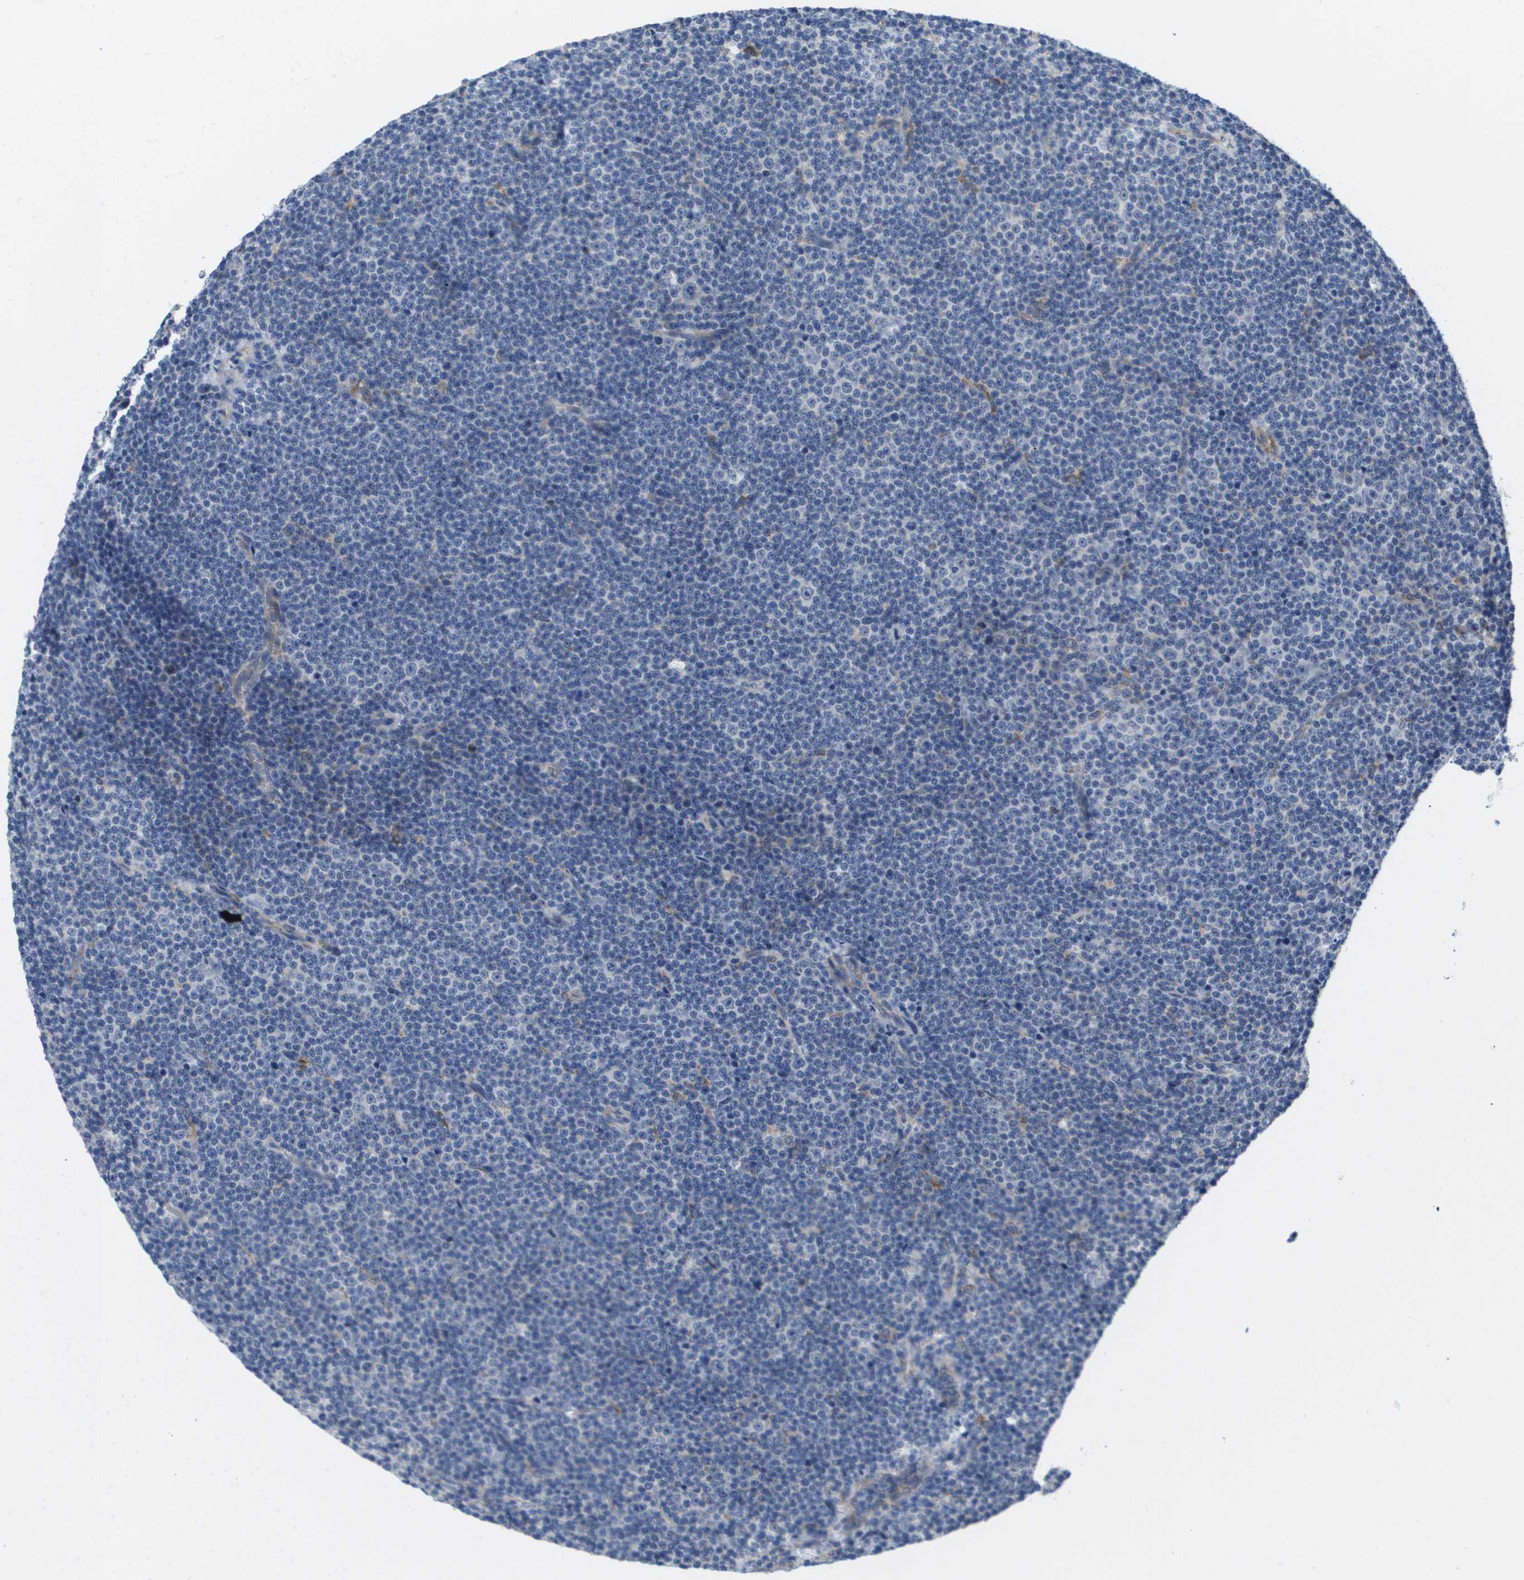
{"staining": {"intensity": "negative", "quantity": "none", "location": "none"}, "tissue": "lymphoma", "cell_type": "Tumor cells", "image_type": "cancer", "snomed": [{"axis": "morphology", "description": "Malignant lymphoma, non-Hodgkin's type, Low grade"}, {"axis": "topography", "description": "Lymph node"}], "caption": "Malignant lymphoma, non-Hodgkin's type (low-grade) was stained to show a protein in brown. There is no significant expression in tumor cells.", "gene": "CD3G", "patient": {"sex": "female", "age": 67}}